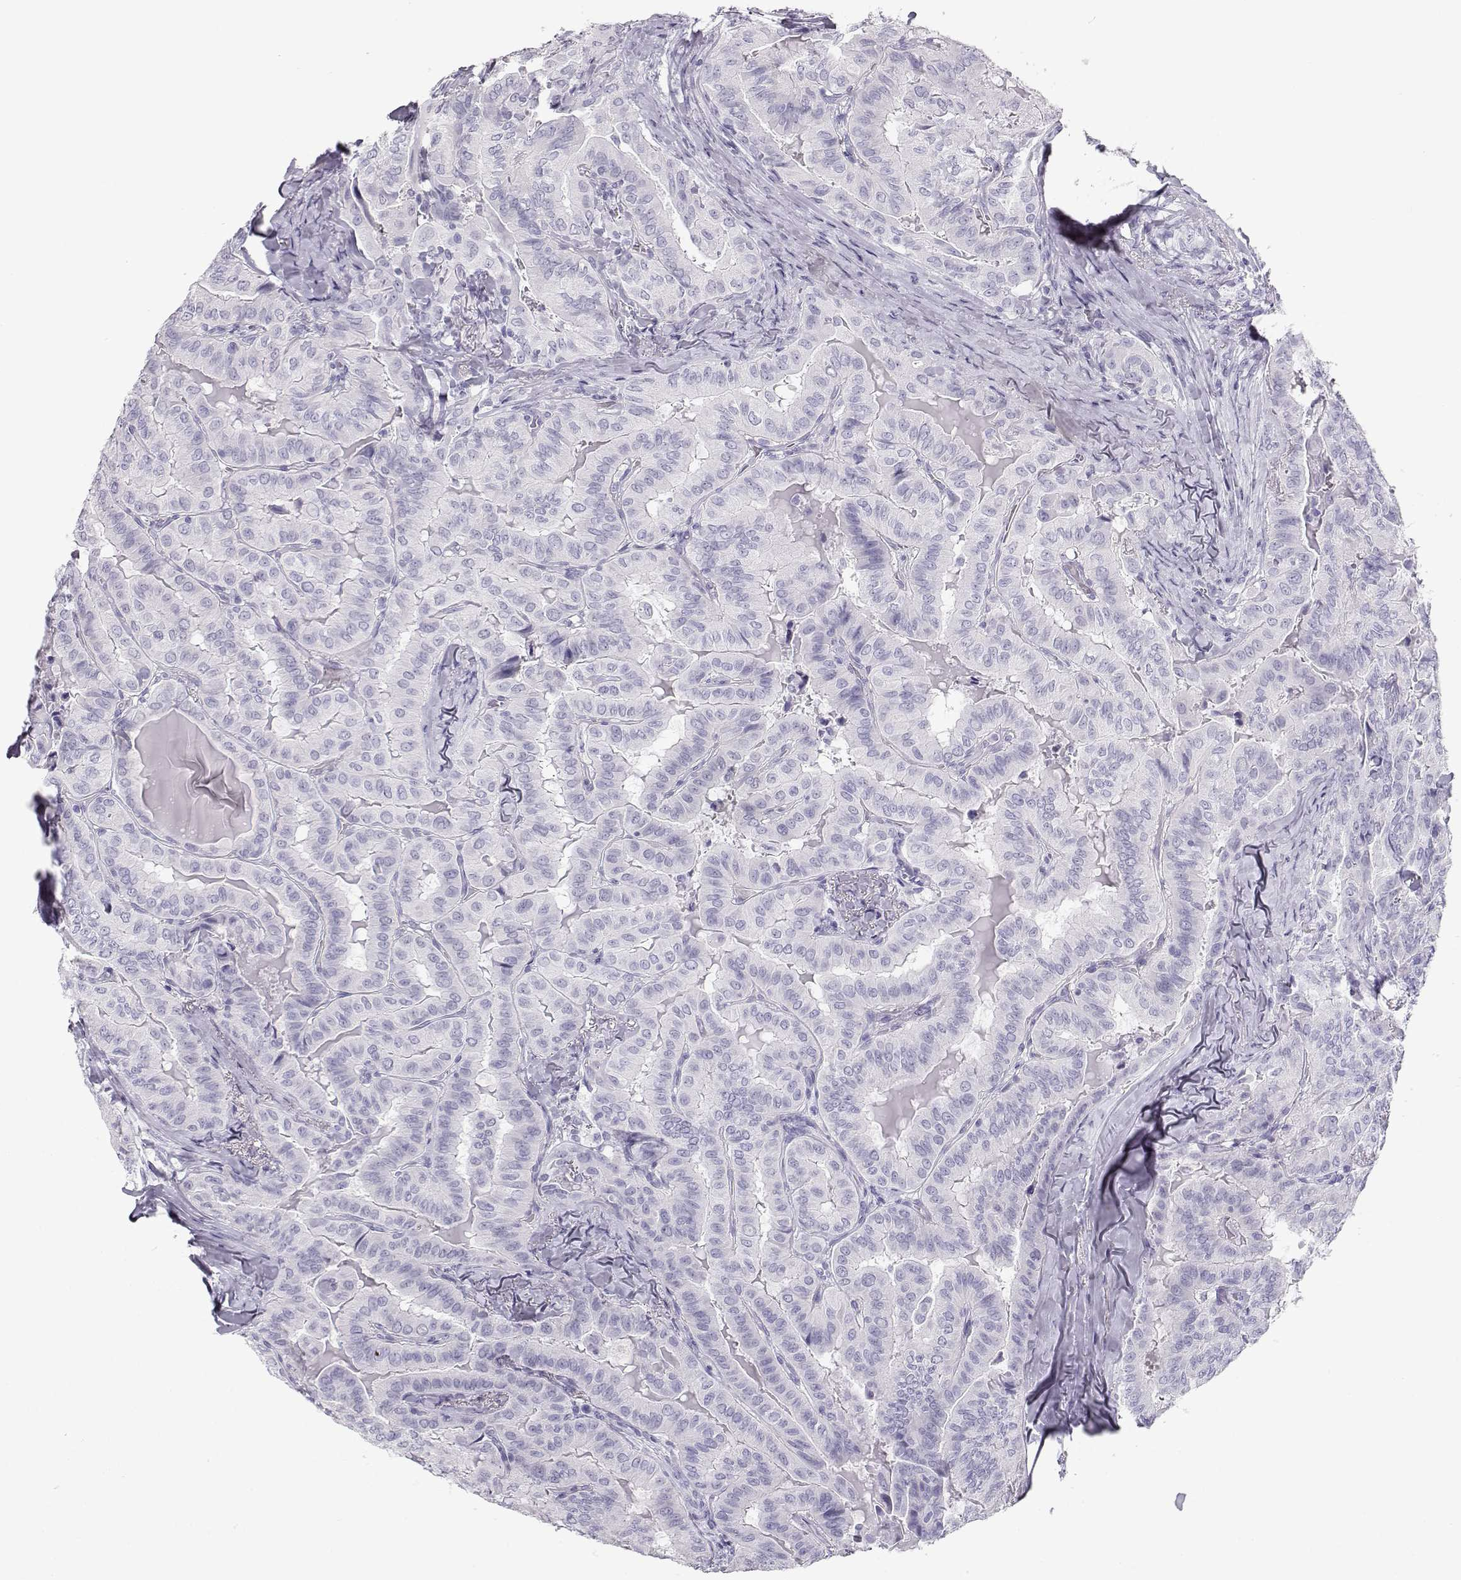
{"staining": {"intensity": "negative", "quantity": "none", "location": "none"}, "tissue": "thyroid cancer", "cell_type": "Tumor cells", "image_type": "cancer", "snomed": [{"axis": "morphology", "description": "Papillary adenocarcinoma, NOS"}, {"axis": "topography", "description": "Thyroid gland"}], "caption": "DAB (3,3'-diaminobenzidine) immunohistochemical staining of human thyroid papillary adenocarcinoma shows no significant staining in tumor cells. Brightfield microscopy of immunohistochemistry stained with DAB (3,3'-diaminobenzidine) (brown) and hematoxylin (blue), captured at high magnification.", "gene": "TKTL1", "patient": {"sex": "female", "age": 68}}